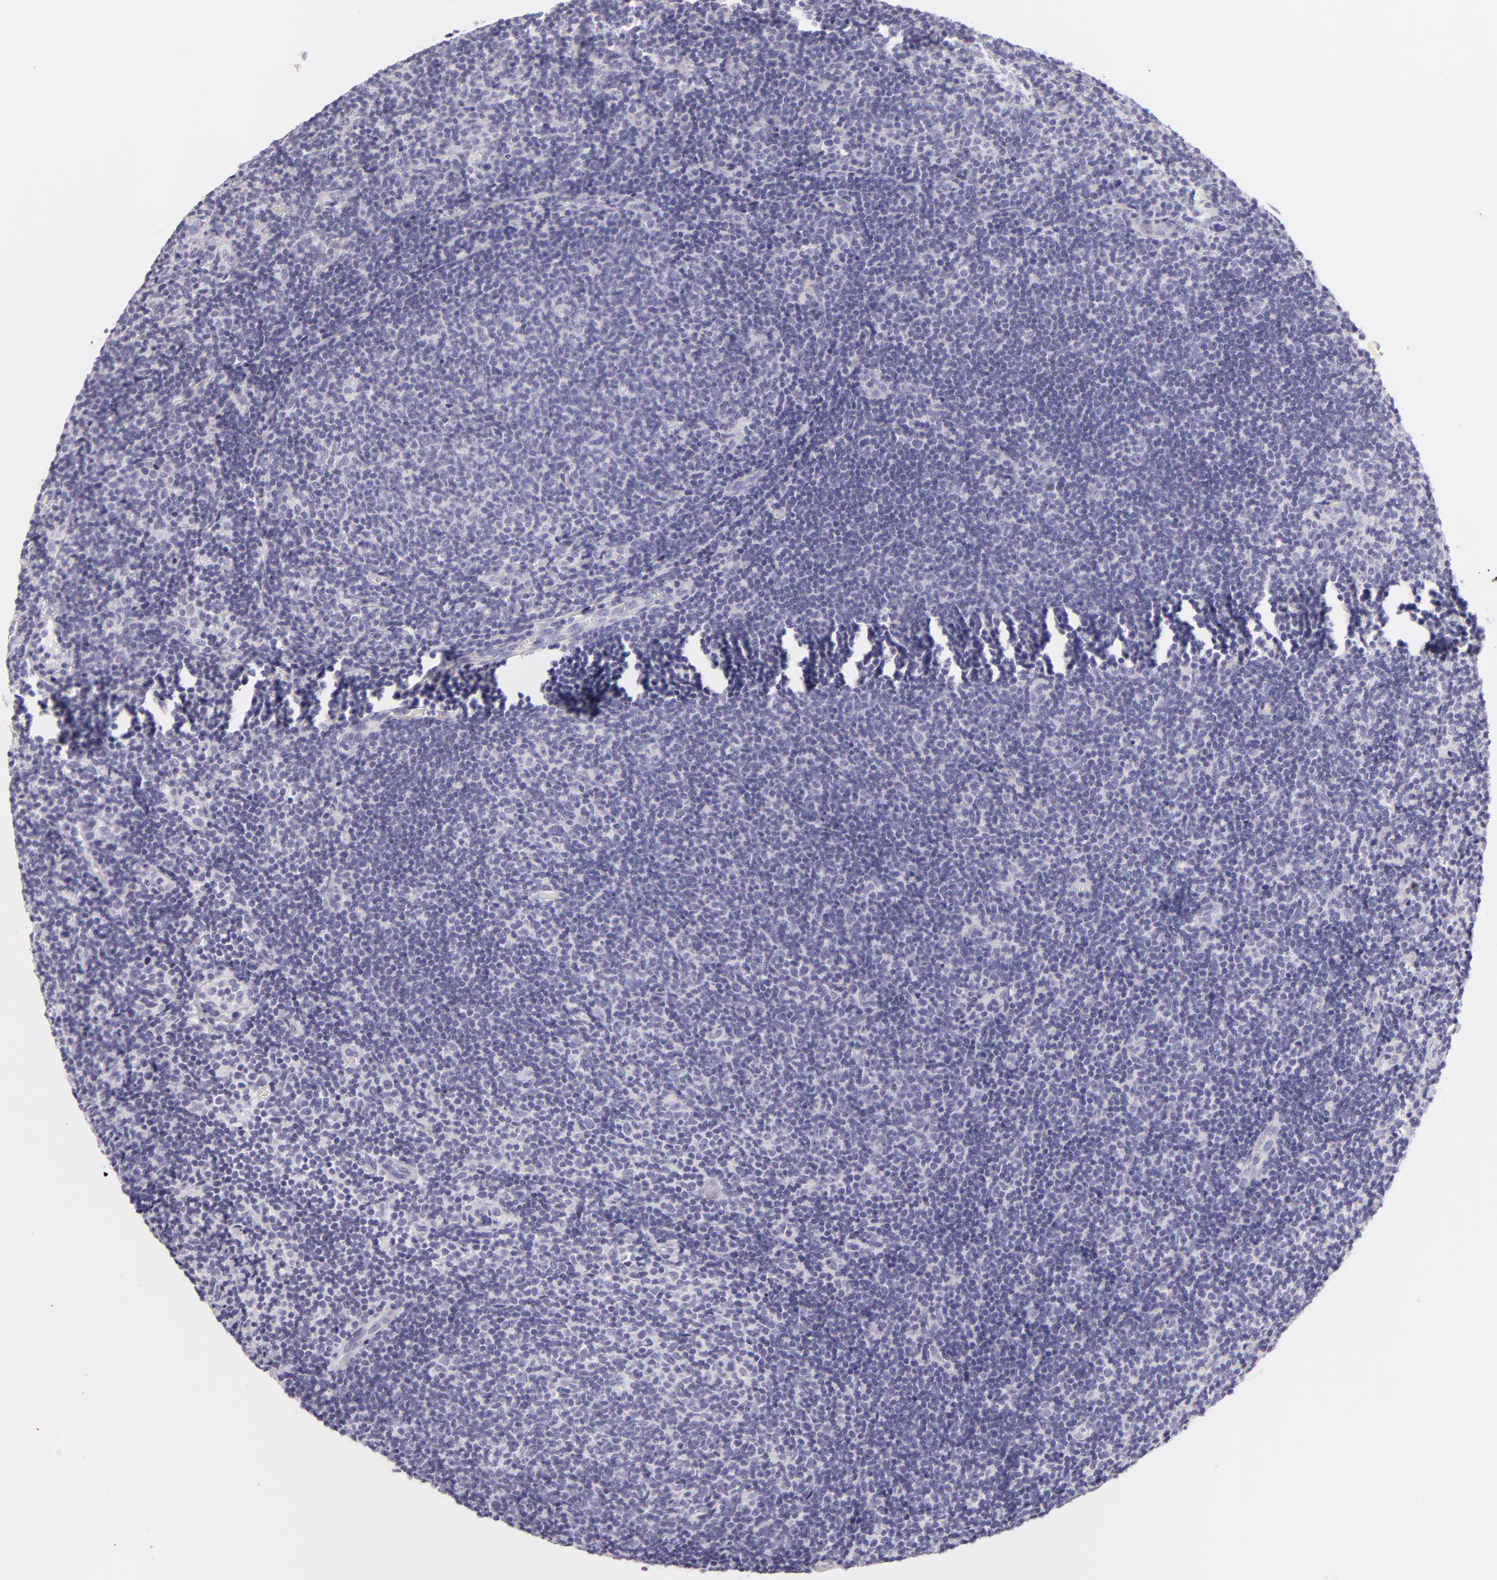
{"staining": {"intensity": "negative", "quantity": "none", "location": "none"}, "tissue": "lymphoma", "cell_type": "Tumor cells", "image_type": "cancer", "snomed": [{"axis": "morphology", "description": "Malignant lymphoma, non-Hodgkin's type, Low grade"}, {"axis": "topography", "description": "Lymph node"}], "caption": "Lymphoma was stained to show a protein in brown. There is no significant positivity in tumor cells.", "gene": "INA", "patient": {"sex": "male", "age": 49}}